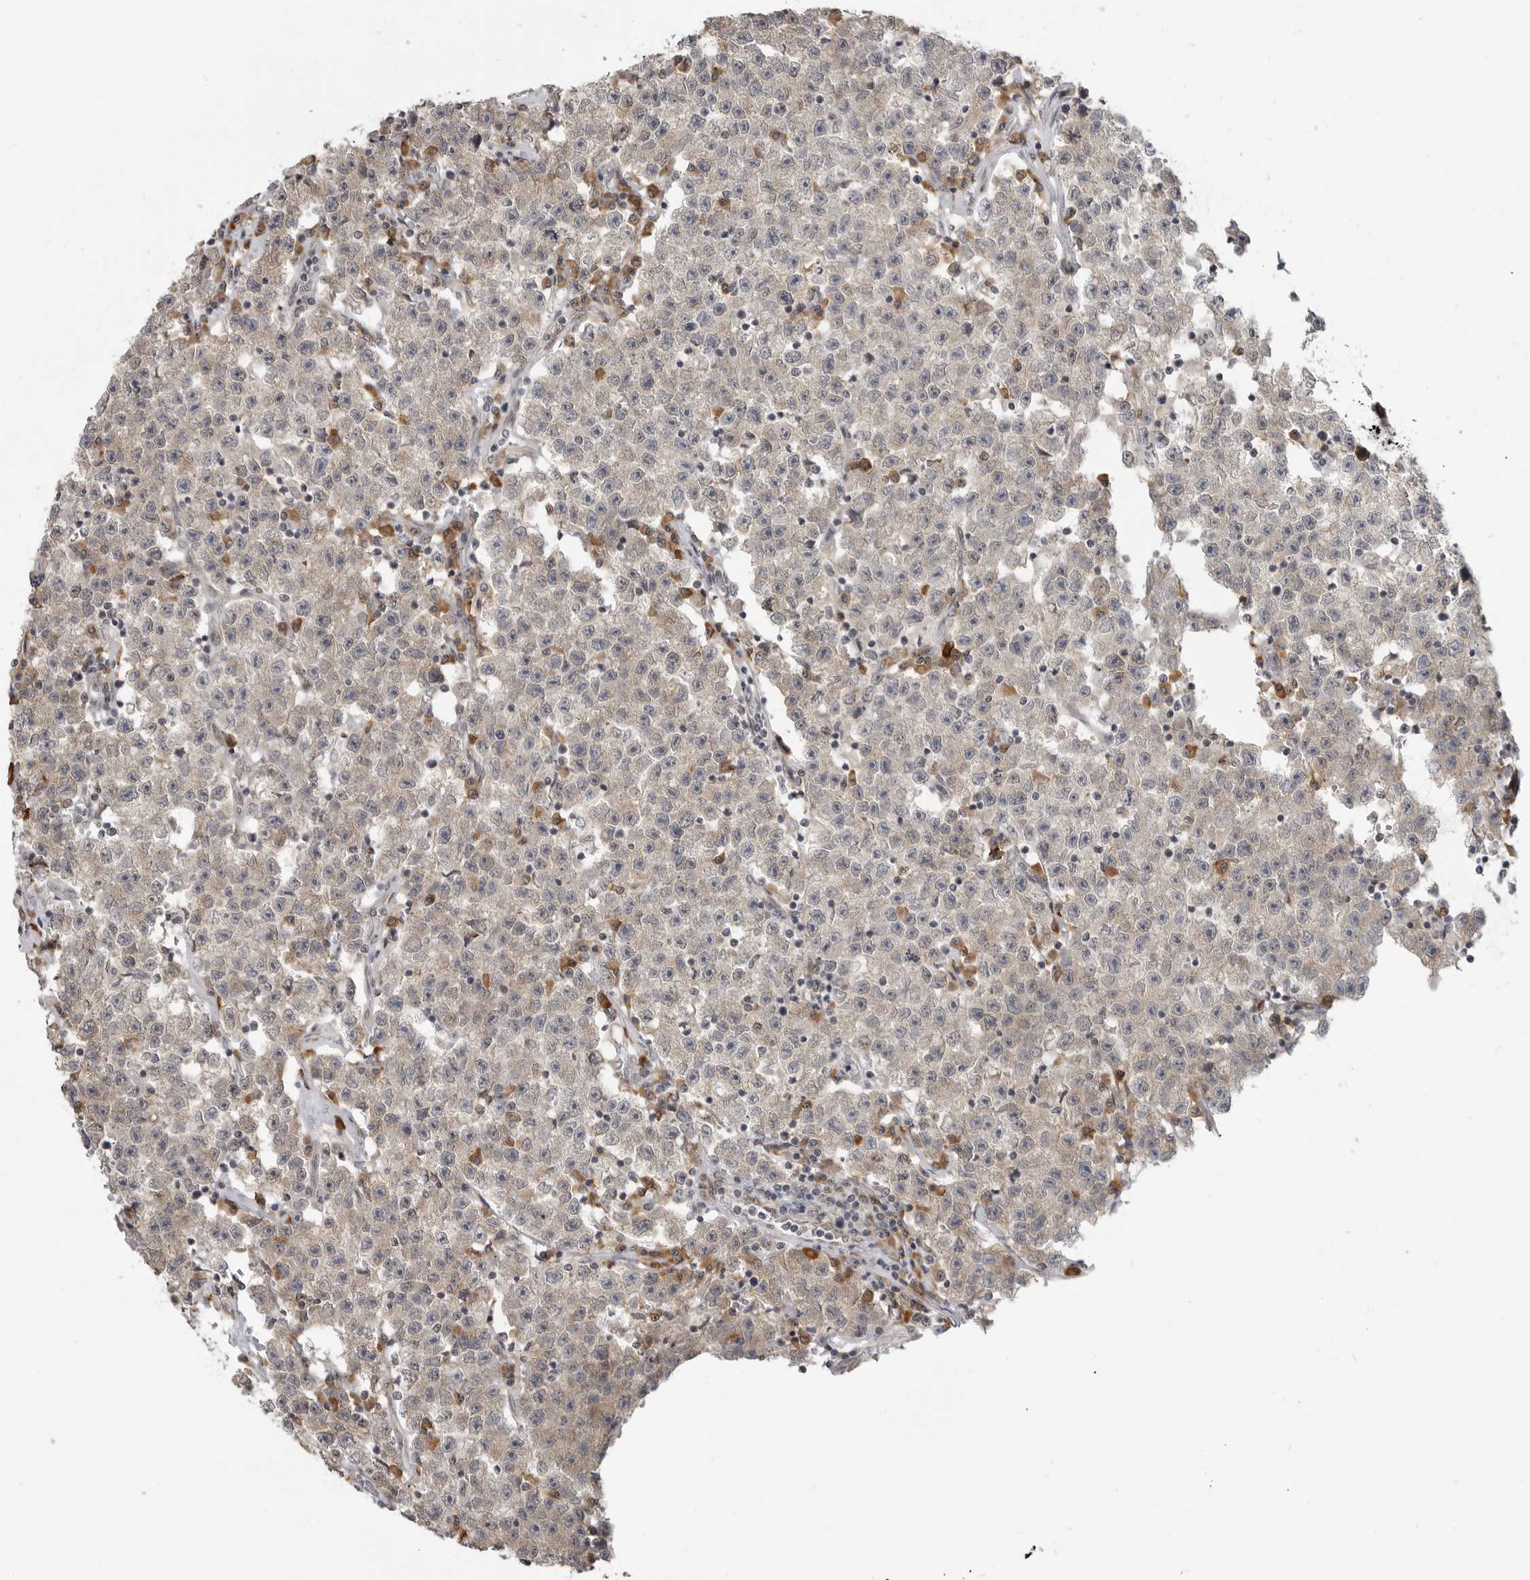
{"staining": {"intensity": "weak", "quantity": "<25%", "location": "cytoplasmic/membranous"}, "tissue": "testis cancer", "cell_type": "Tumor cells", "image_type": "cancer", "snomed": [{"axis": "morphology", "description": "Seminoma, NOS"}, {"axis": "topography", "description": "Testis"}], "caption": "This photomicrograph is of seminoma (testis) stained with immunohistochemistry to label a protein in brown with the nuclei are counter-stained blue. There is no staining in tumor cells. (Stains: DAB (3,3'-diaminobenzidine) IHC with hematoxylin counter stain, Microscopy: brightfield microscopy at high magnification).", "gene": "CEP295NL", "patient": {"sex": "male", "age": 22}}